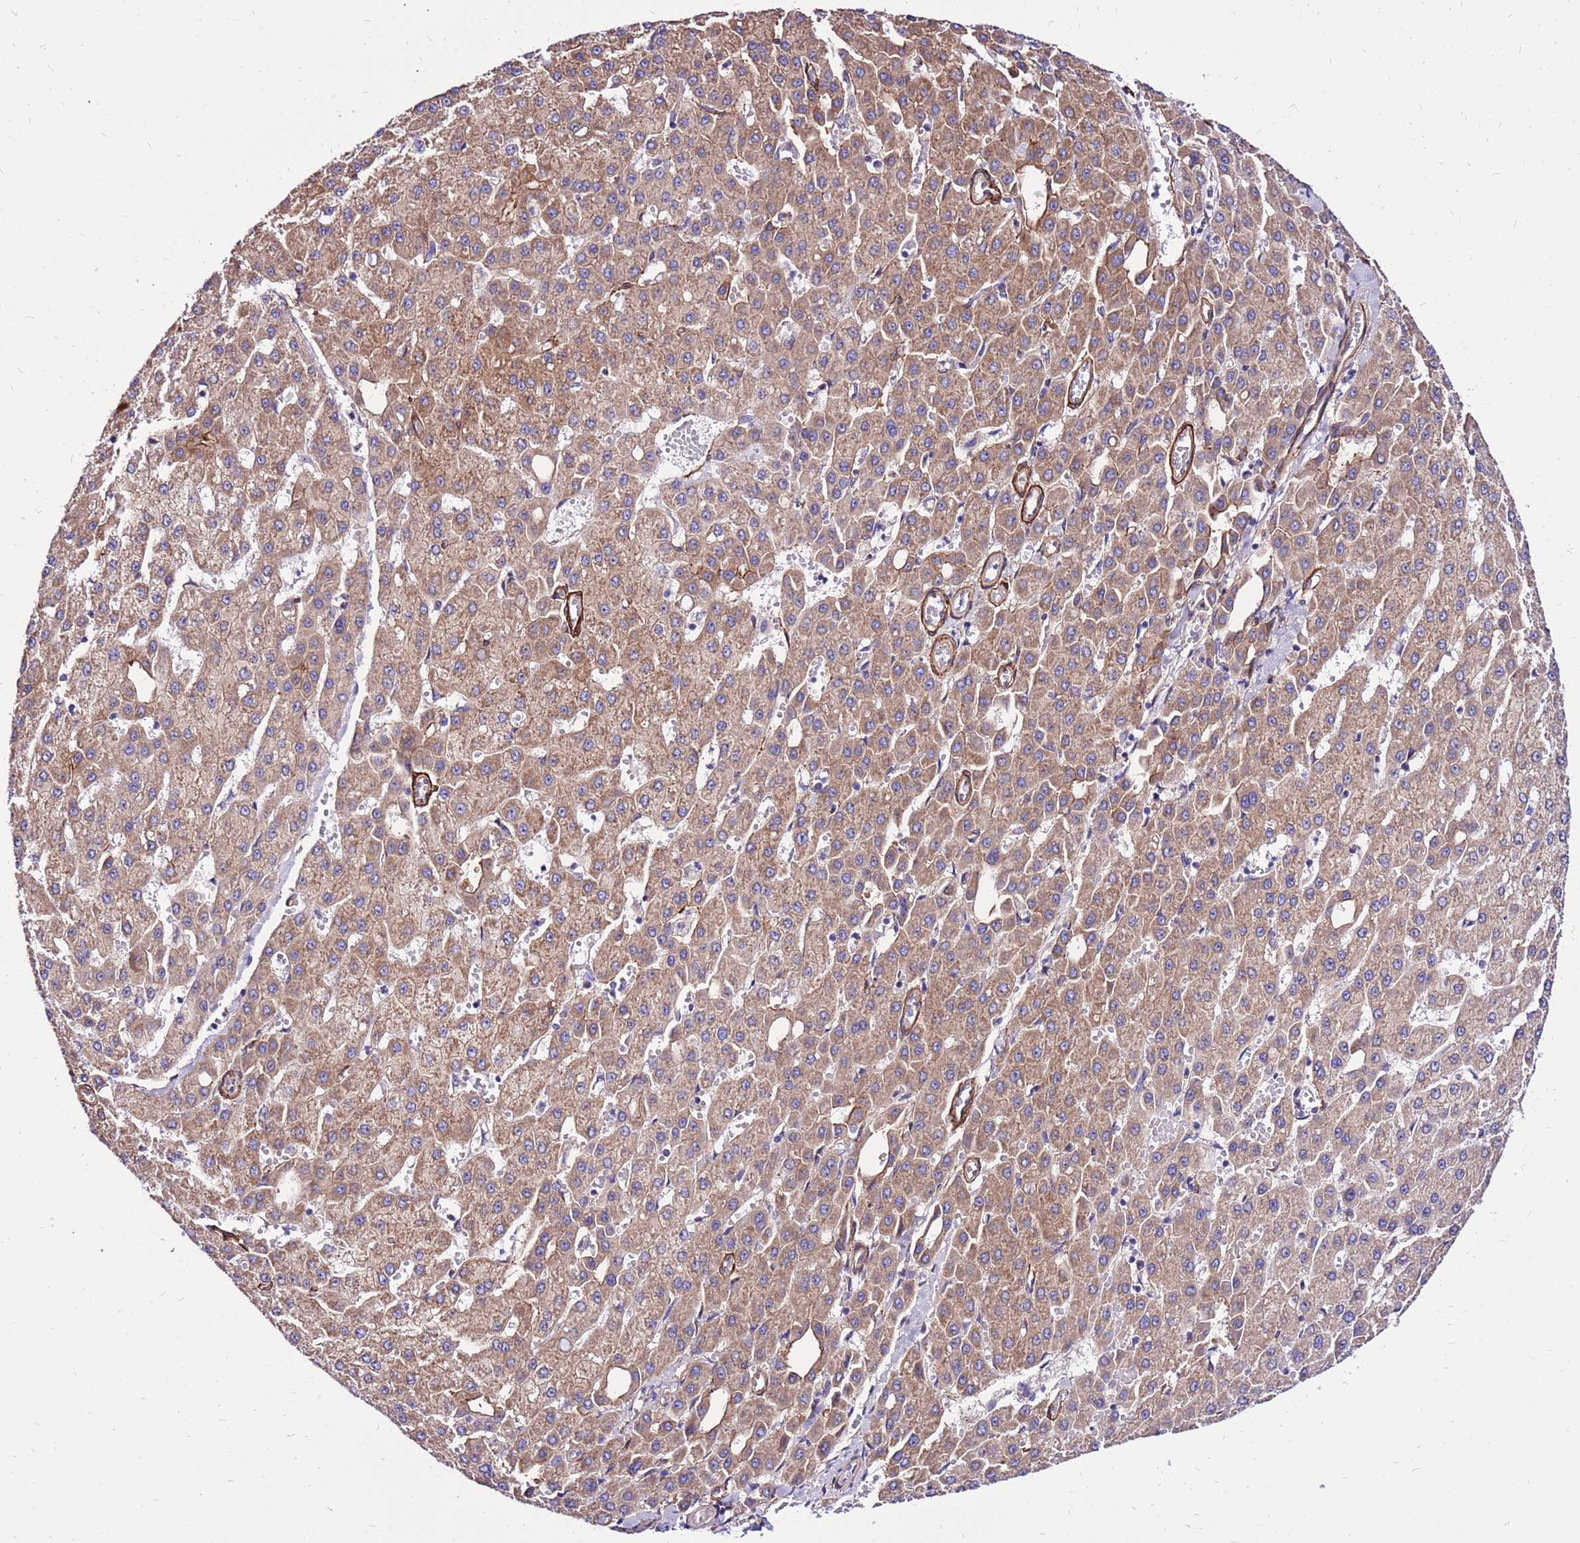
{"staining": {"intensity": "moderate", "quantity": ">75%", "location": "cytoplasmic/membranous"}, "tissue": "liver cancer", "cell_type": "Tumor cells", "image_type": "cancer", "snomed": [{"axis": "morphology", "description": "Carcinoma, Hepatocellular, NOS"}, {"axis": "topography", "description": "Liver"}], "caption": "Immunohistochemistry of liver cancer (hepatocellular carcinoma) shows medium levels of moderate cytoplasmic/membranous staining in approximately >75% of tumor cells.", "gene": "EI24", "patient": {"sex": "male", "age": 47}}